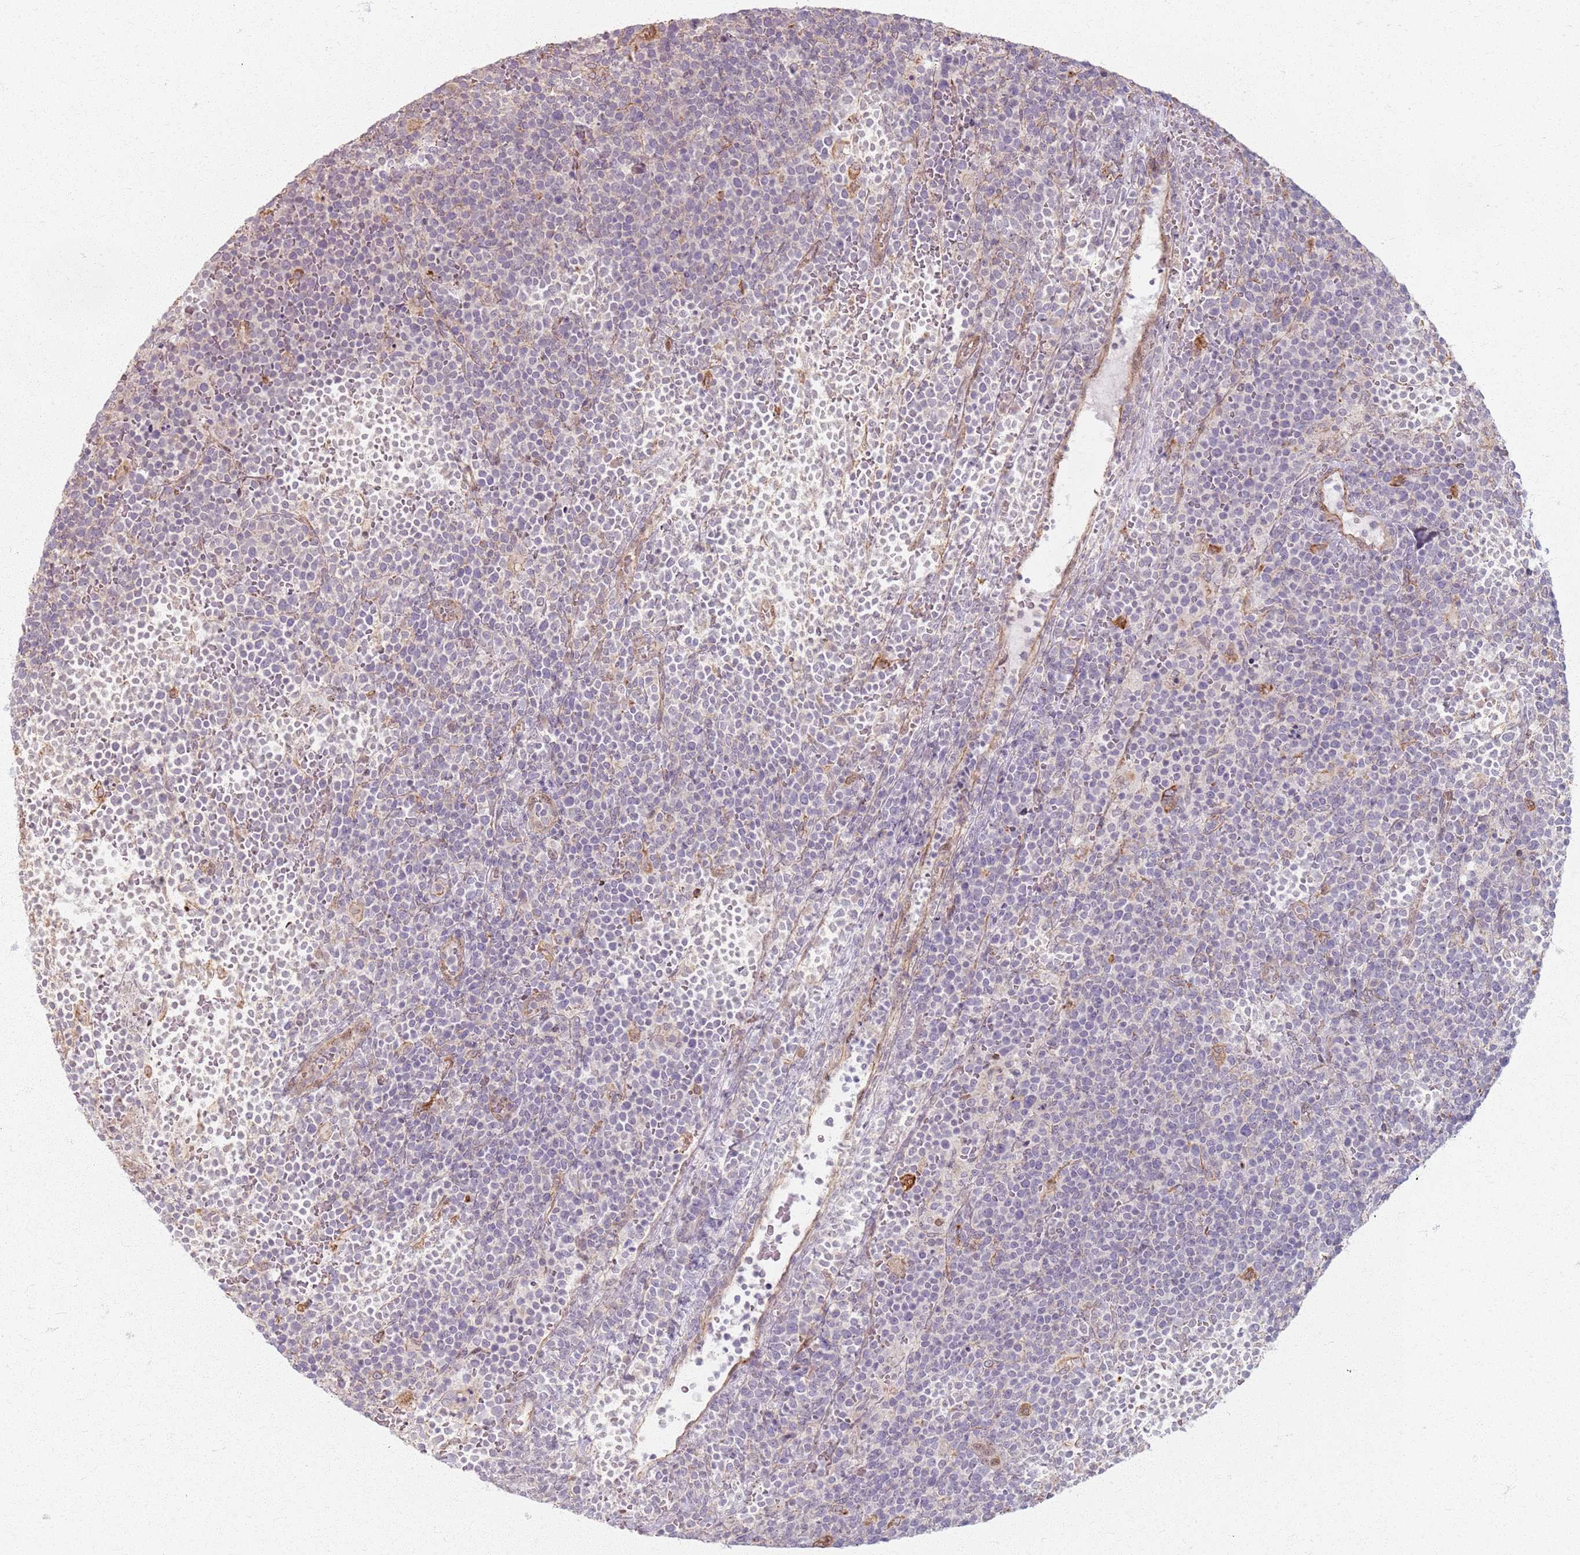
{"staining": {"intensity": "negative", "quantity": "none", "location": "none"}, "tissue": "lymphoma", "cell_type": "Tumor cells", "image_type": "cancer", "snomed": [{"axis": "morphology", "description": "Malignant lymphoma, non-Hodgkin's type, High grade"}, {"axis": "topography", "description": "Lymph node"}], "caption": "Immunohistochemistry of high-grade malignant lymphoma, non-Hodgkin's type displays no positivity in tumor cells.", "gene": "KCNA5", "patient": {"sex": "male", "age": 61}}